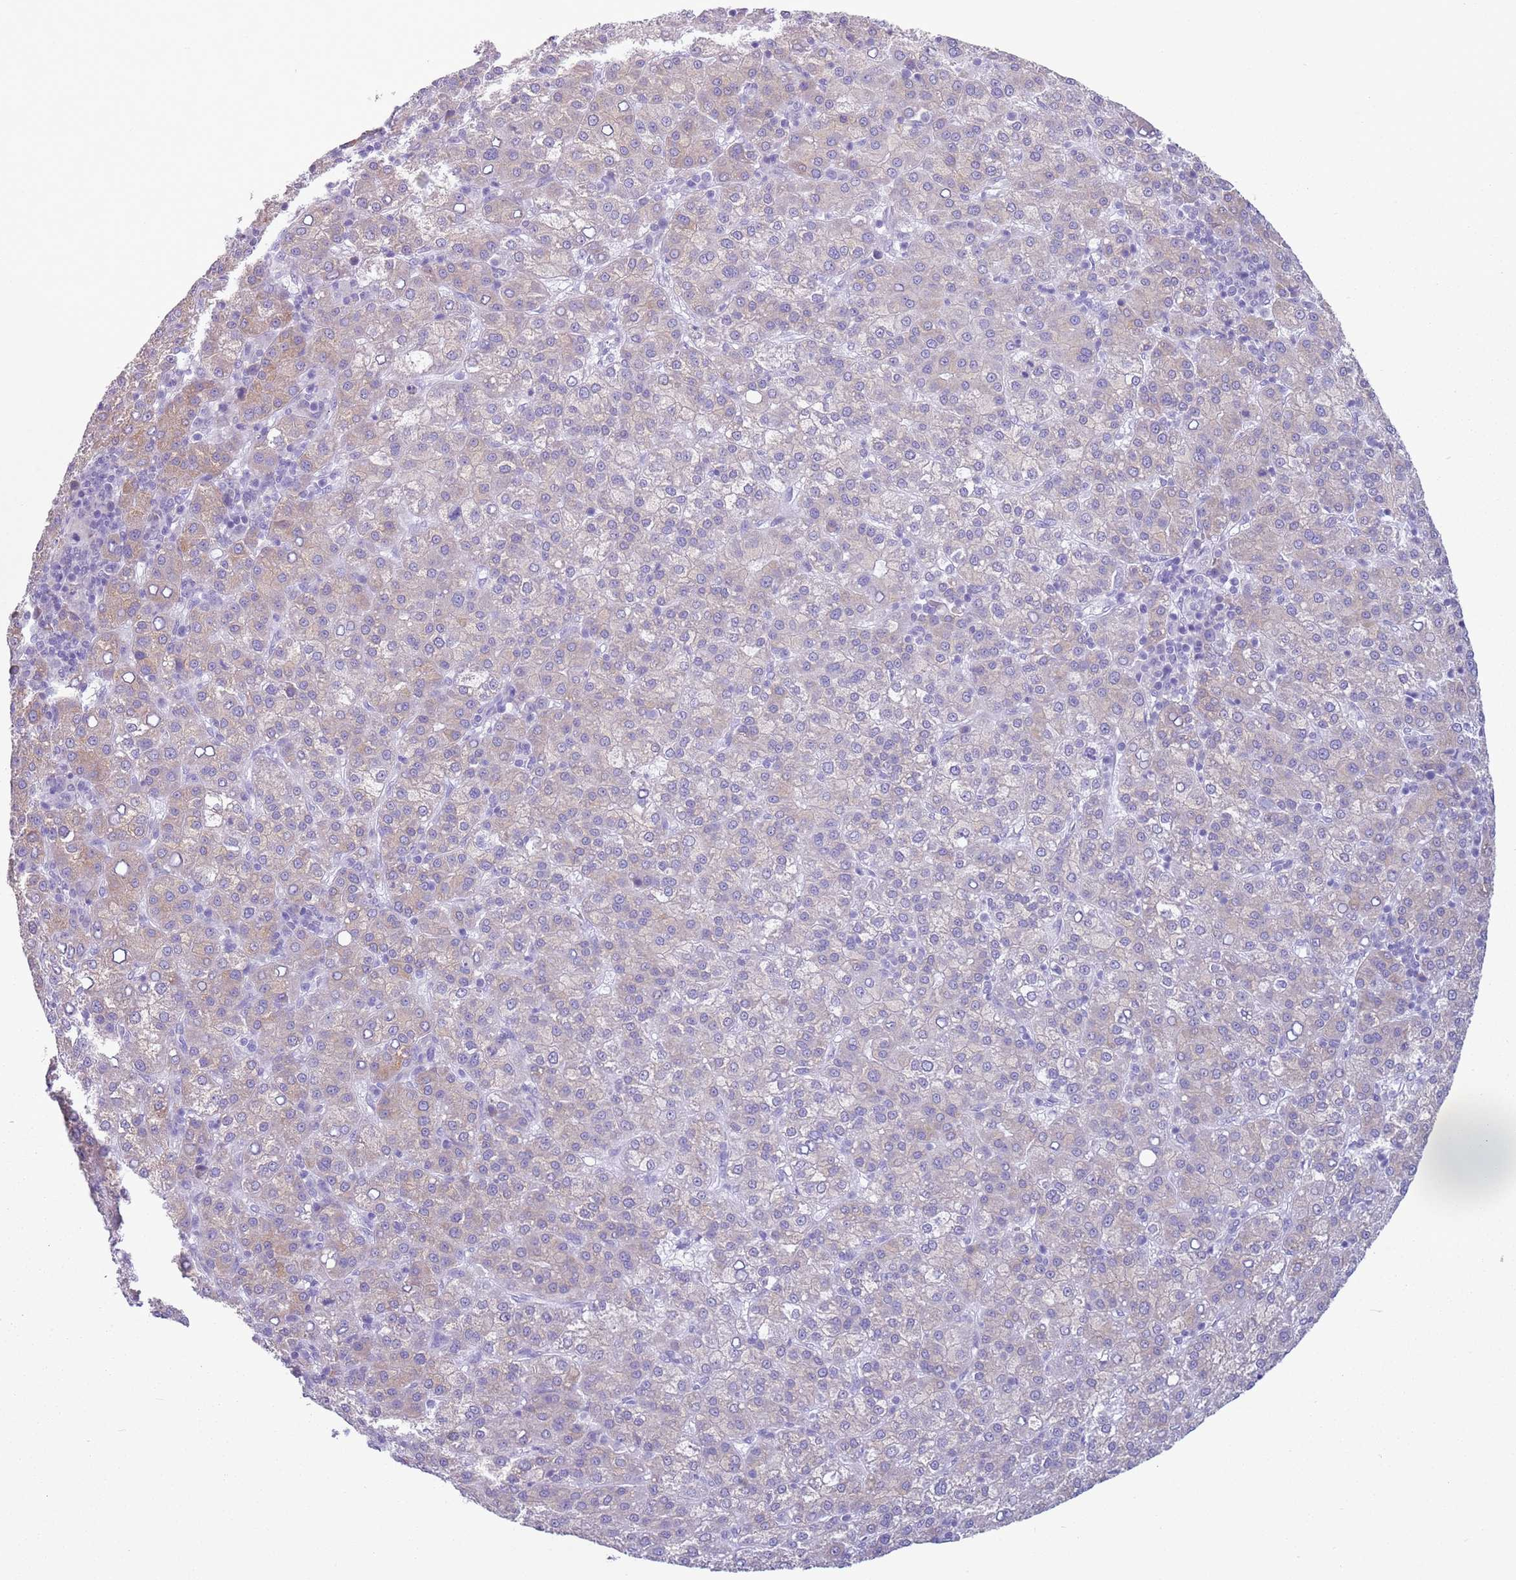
{"staining": {"intensity": "moderate", "quantity": "25%-75%", "location": "cytoplasmic/membranous"}, "tissue": "liver cancer", "cell_type": "Tumor cells", "image_type": "cancer", "snomed": [{"axis": "morphology", "description": "Carcinoma, Hepatocellular, NOS"}, {"axis": "topography", "description": "Liver"}], "caption": "Immunohistochemical staining of human liver cancer exhibits moderate cytoplasmic/membranous protein expression in approximately 25%-75% of tumor cells. The staining is performed using DAB (3,3'-diaminobenzidine) brown chromogen to label protein expression. The nuclei are counter-stained blue using hematoxylin.", "gene": "HYOU1", "patient": {"sex": "female", "age": 58}}